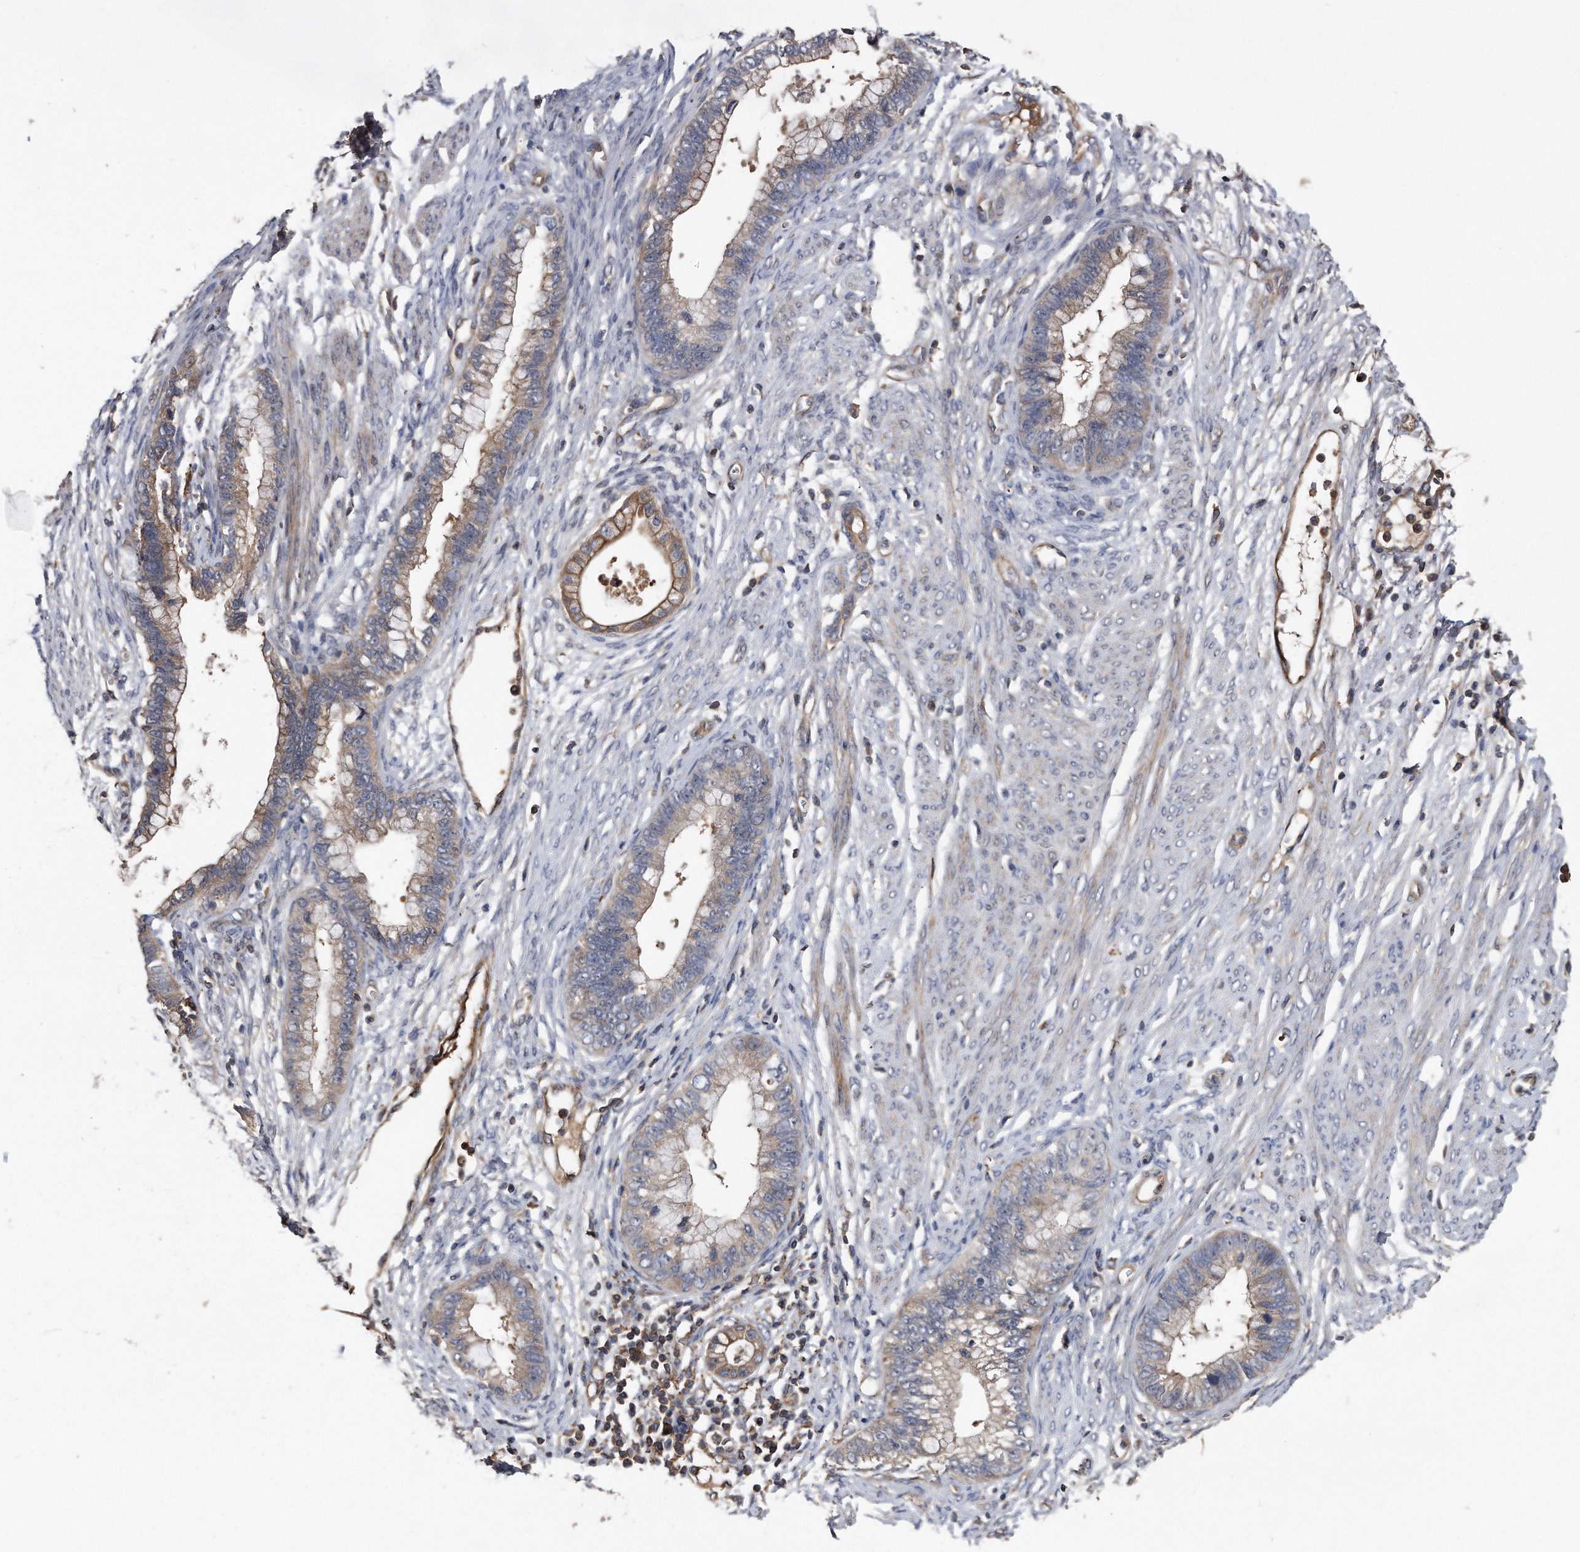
{"staining": {"intensity": "moderate", "quantity": "25%-75%", "location": "cytoplasmic/membranous"}, "tissue": "cervical cancer", "cell_type": "Tumor cells", "image_type": "cancer", "snomed": [{"axis": "morphology", "description": "Adenocarcinoma, NOS"}, {"axis": "topography", "description": "Cervix"}], "caption": "Cervical cancer (adenocarcinoma) stained with a brown dye displays moderate cytoplasmic/membranous positive expression in about 25%-75% of tumor cells.", "gene": "KCND3", "patient": {"sex": "female", "age": 44}}